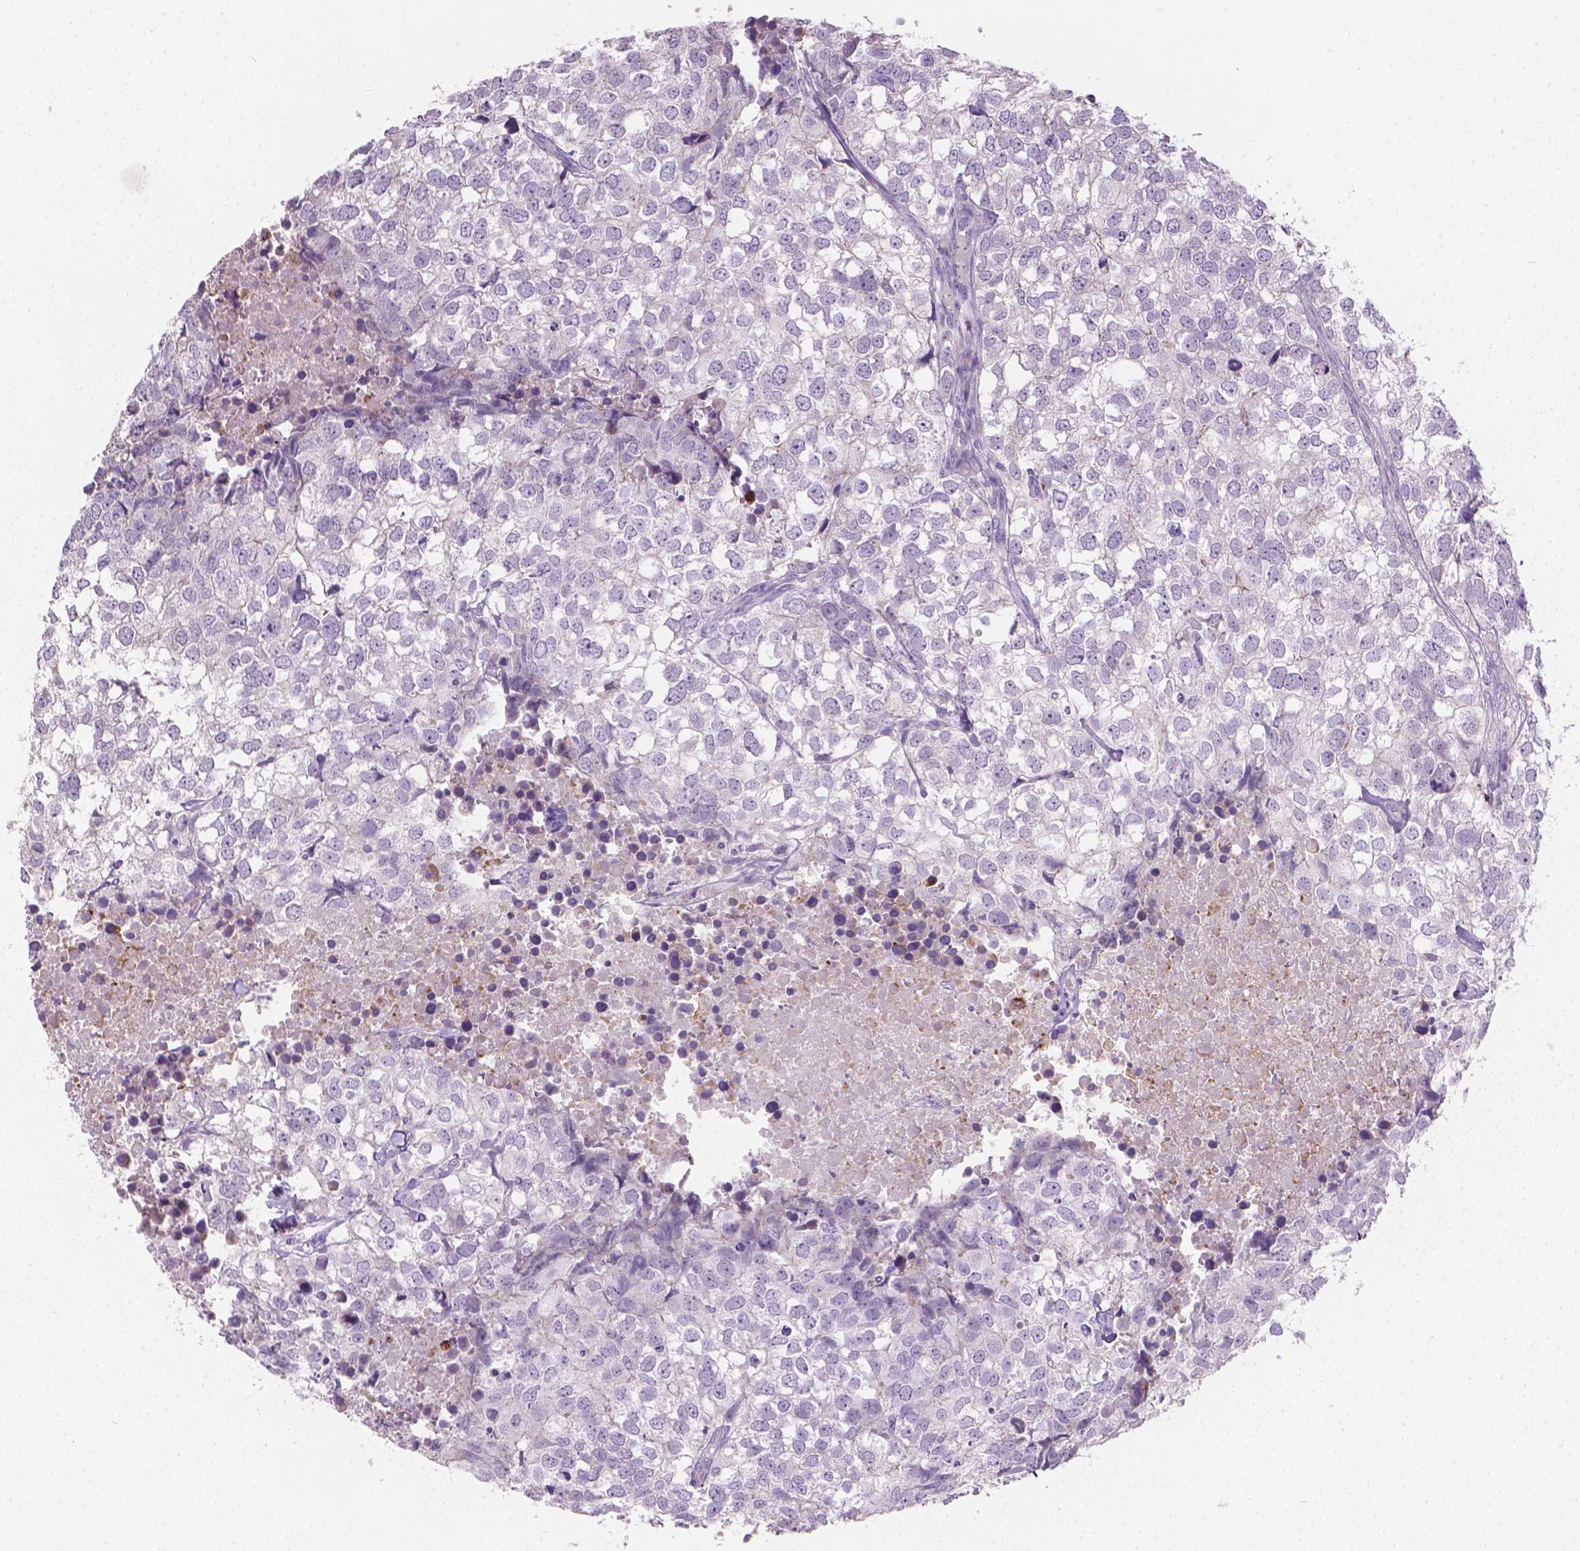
{"staining": {"intensity": "negative", "quantity": "none", "location": "none"}, "tissue": "breast cancer", "cell_type": "Tumor cells", "image_type": "cancer", "snomed": [{"axis": "morphology", "description": "Duct carcinoma"}, {"axis": "topography", "description": "Breast"}], "caption": "Protein analysis of breast cancer displays no significant staining in tumor cells.", "gene": "GSDMA", "patient": {"sex": "female", "age": 30}}